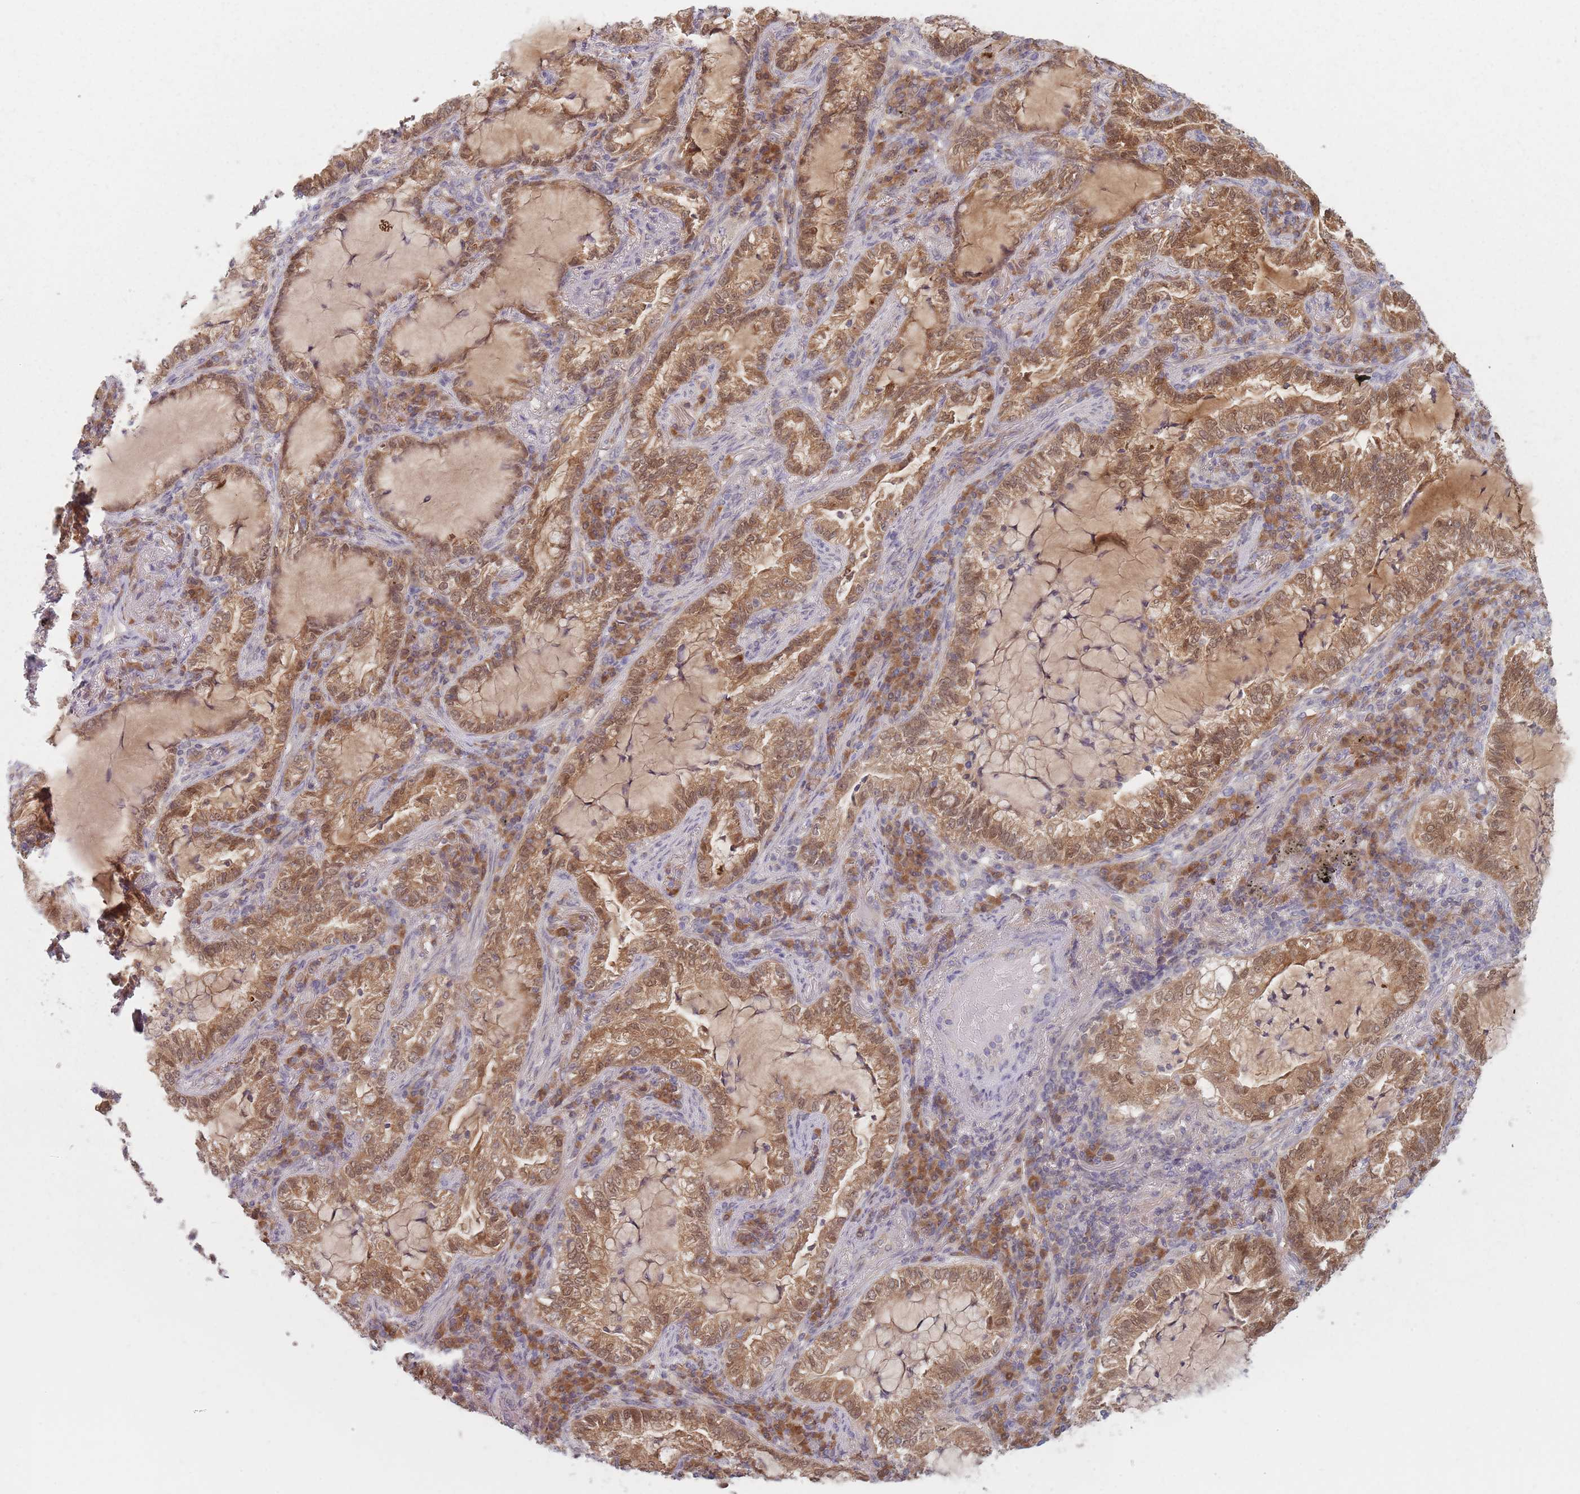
{"staining": {"intensity": "moderate", "quantity": ">75%", "location": "cytoplasmic/membranous,nuclear"}, "tissue": "lung cancer", "cell_type": "Tumor cells", "image_type": "cancer", "snomed": [{"axis": "morphology", "description": "Adenocarcinoma, NOS"}, {"axis": "topography", "description": "Lung"}], "caption": "Protein expression analysis of human adenocarcinoma (lung) reveals moderate cytoplasmic/membranous and nuclear staining in approximately >75% of tumor cells.", "gene": "NAXE", "patient": {"sex": "female", "age": 73}}